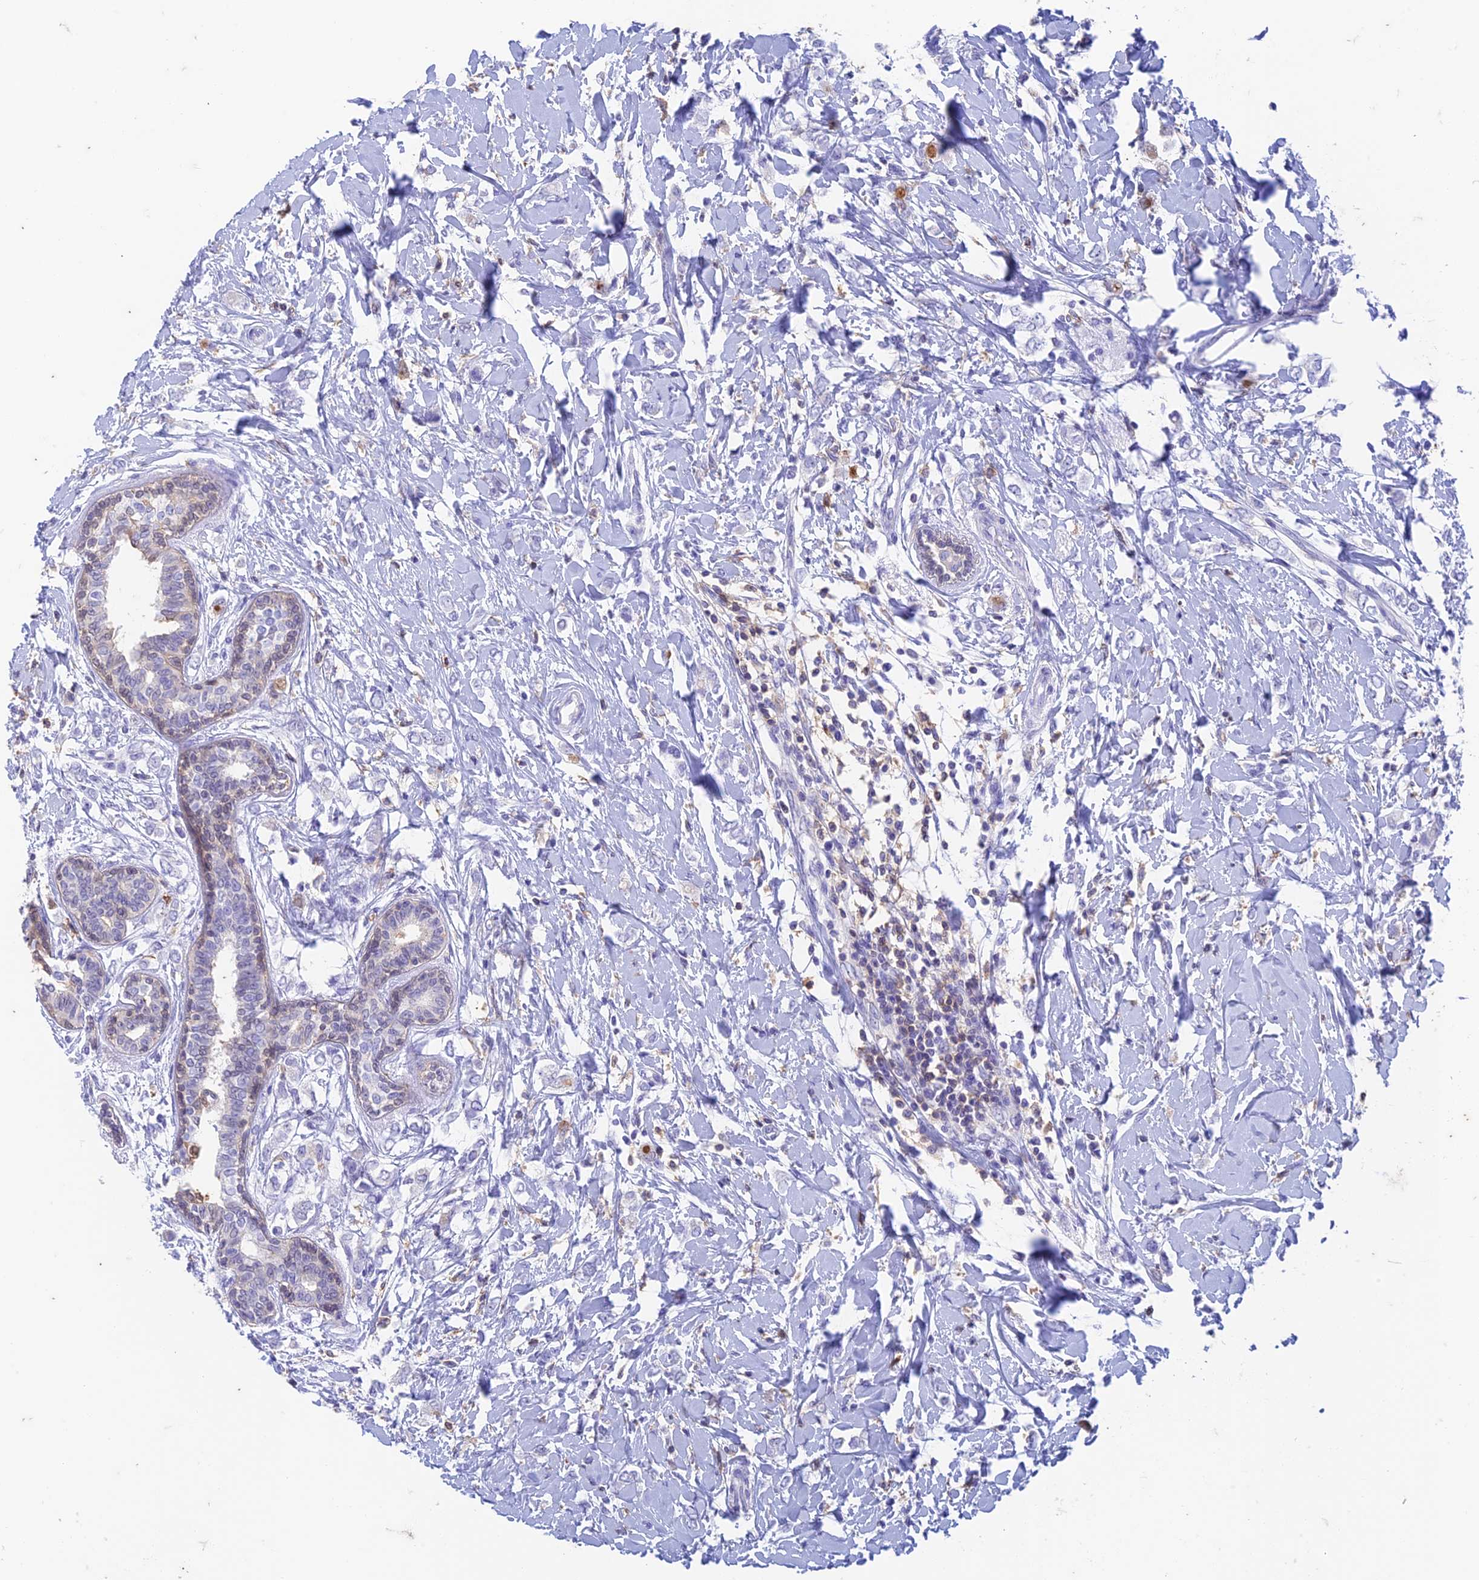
{"staining": {"intensity": "negative", "quantity": "none", "location": "none"}, "tissue": "breast cancer", "cell_type": "Tumor cells", "image_type": "cancer", "snomed": [{"axis": "morphology", "description": "Normal tissue, NOS"}, {"axis": "morphology", "description": "Lobular carcinoma"}, {"axis": "topography", "description": "Breast"}], "caption": "An immunohistochemistry micrograph of breast cancer (lobular carcinoma) is shown. There is no staining in tumor cells of breast cancer (lobular carcinoma).", "gene": "FGF7", "patient": {"sex": "female", "age": 47}}